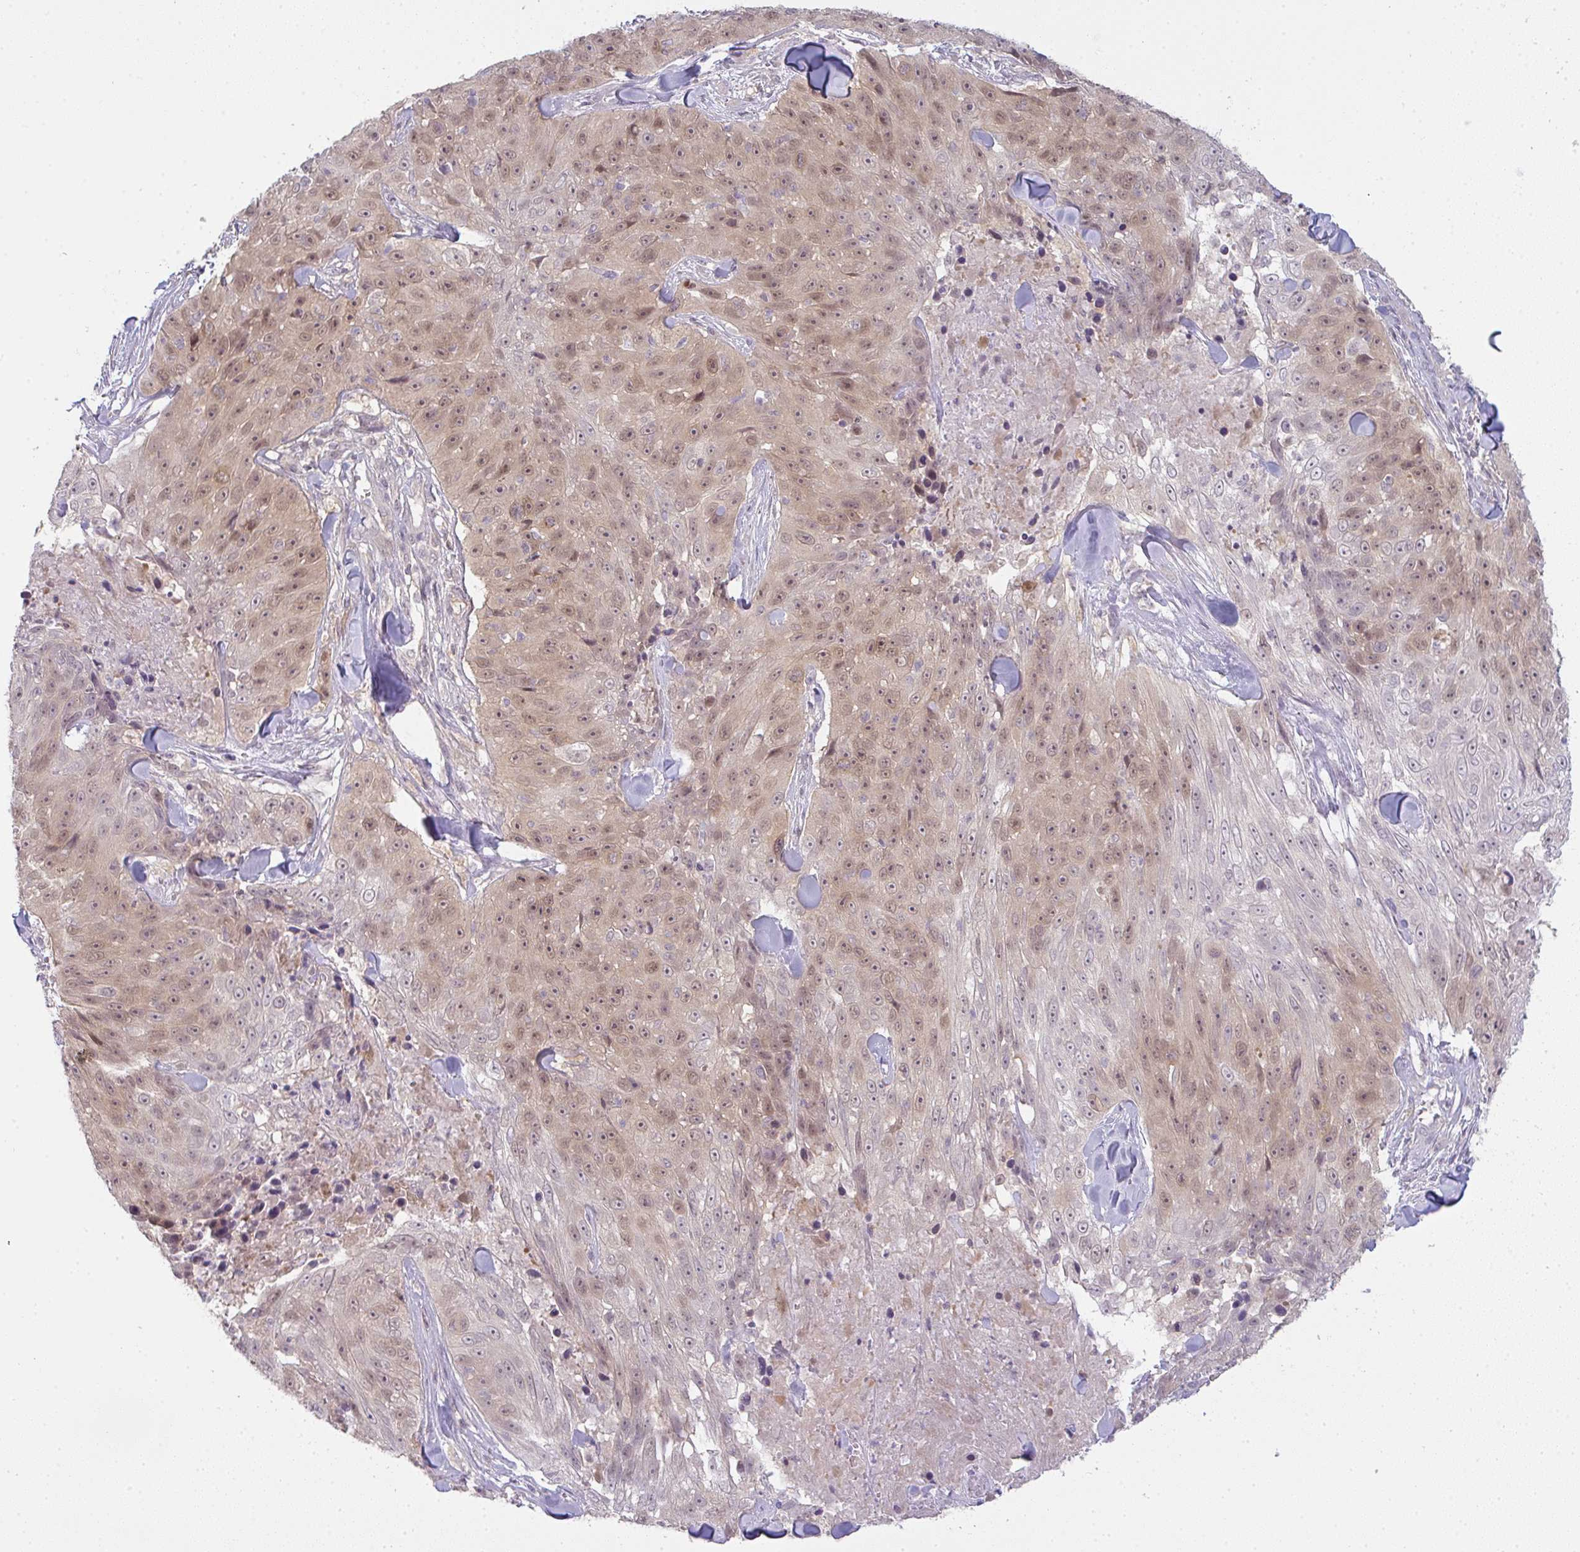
{"staining": {"intensity": "moderate", "quantity": ">75%", "location": "nuclear"}, "tissue": "skin cancer", "cell_type": "Tumor cells", "image_type": "cancer", "snomed": [{"axis": "morphology", "description": "Squamous cell carcinoma, NOS"}, {"axis": "topography", "description": "Skin"}], "caption": "Moderate nuclear protein staining is present in approximately >75% of tumor cells in squamous cell carcinoma (skin).", "gene": "CSE1L", "patient": {"sex": "female", "age": 87}}